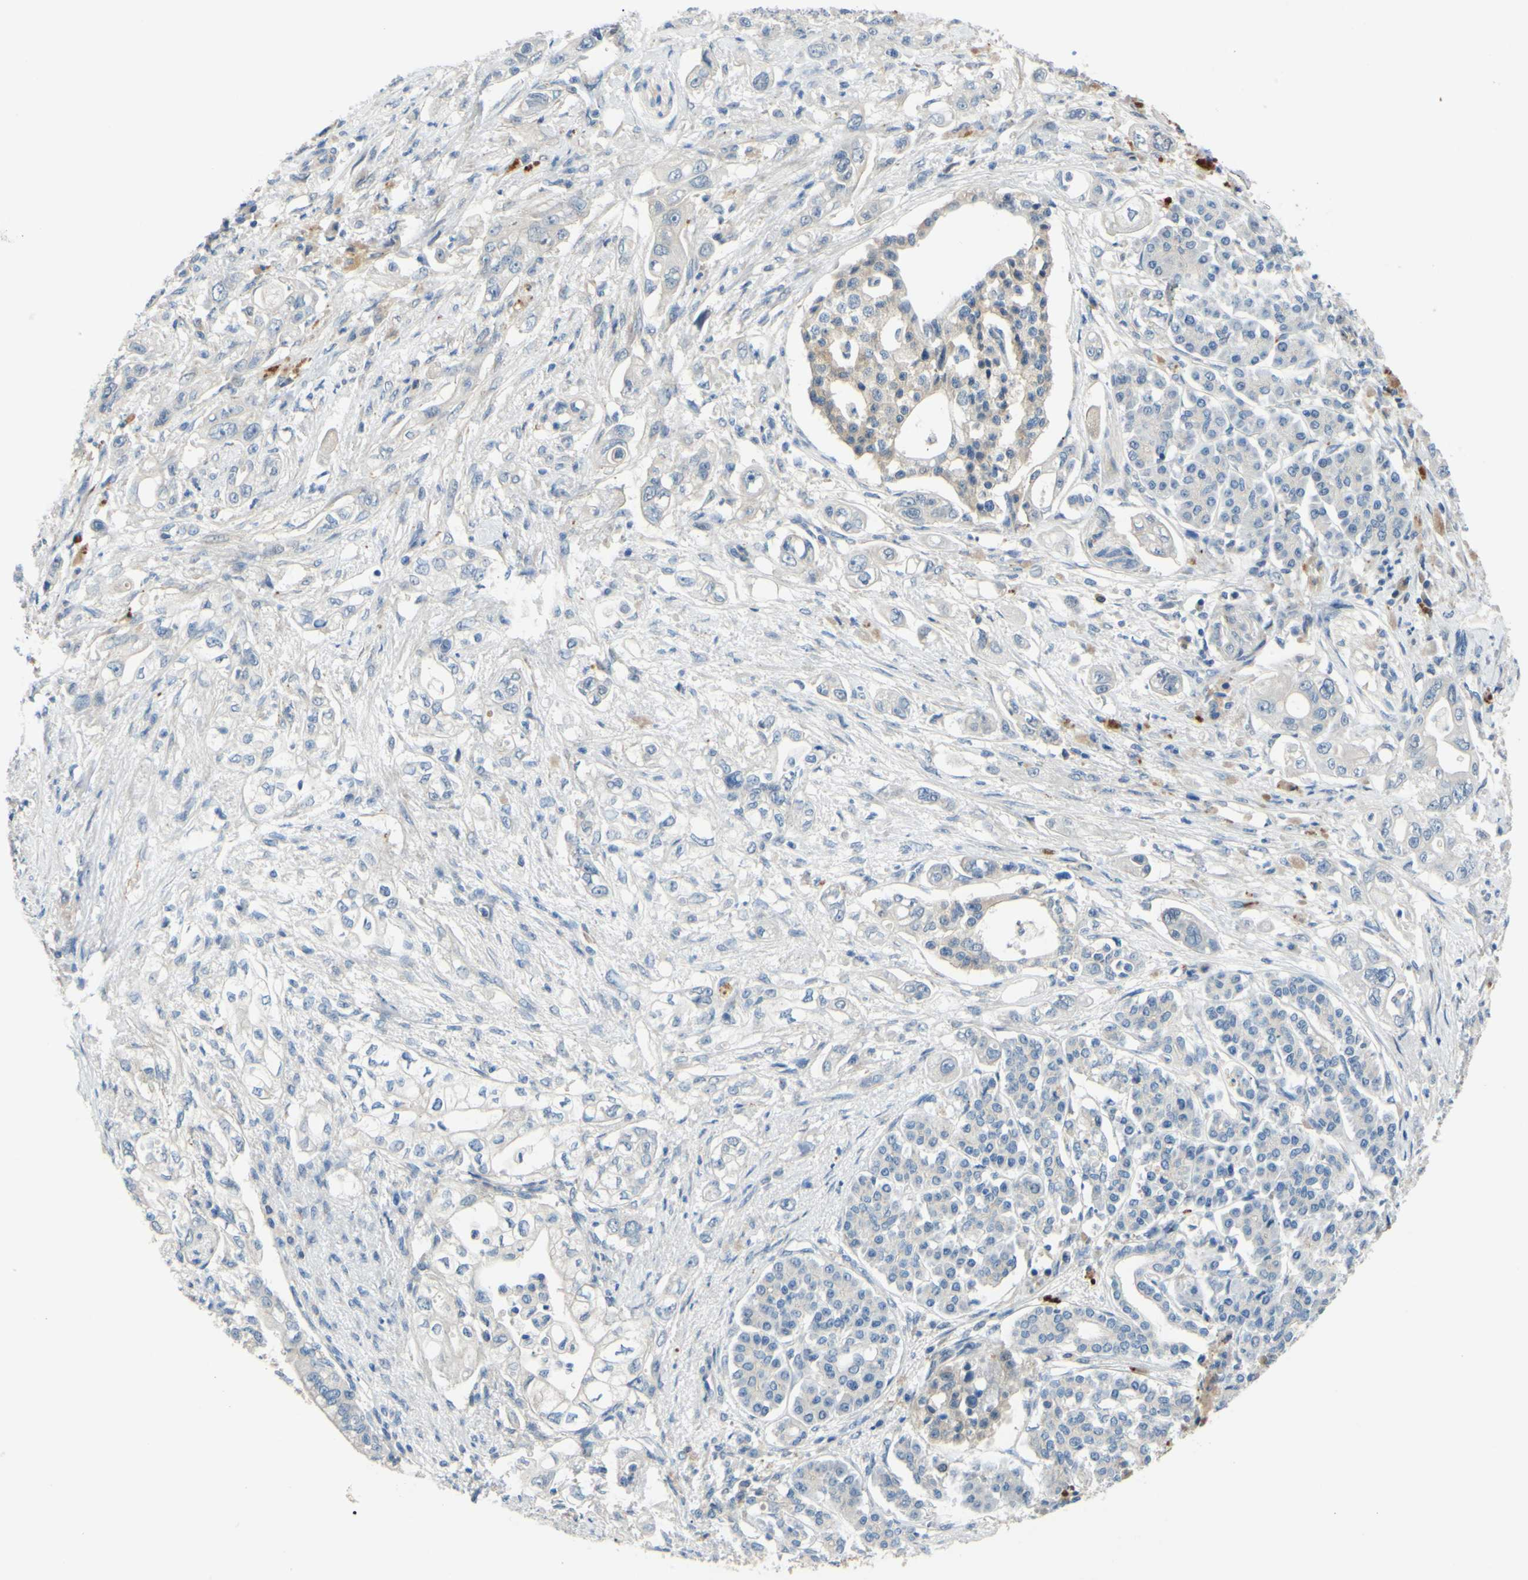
{"staining": {"intensity": "negative", "quantity": "none", "location": "none"}, "tissue": "pancreatic cancer", "cell_type": "Tumor cells", "image_type": "cancer", "snomed": [{"axis": "morphology", "description": "Normal tissue, NOS"}, {"axis": "topography", "description": "Pancreas"}], "caption": "Immunohistochemistry micrograph of human pancreatic cancer stained for a protein (brown), which shows no expression in tumor cells. (DAB (3,3'-diaminobenzidine) IHC visualized using brightfield microscopy, high magnification).", "gene": "ARHGAP1", "patient": {"sex": "male", "age": 42}}